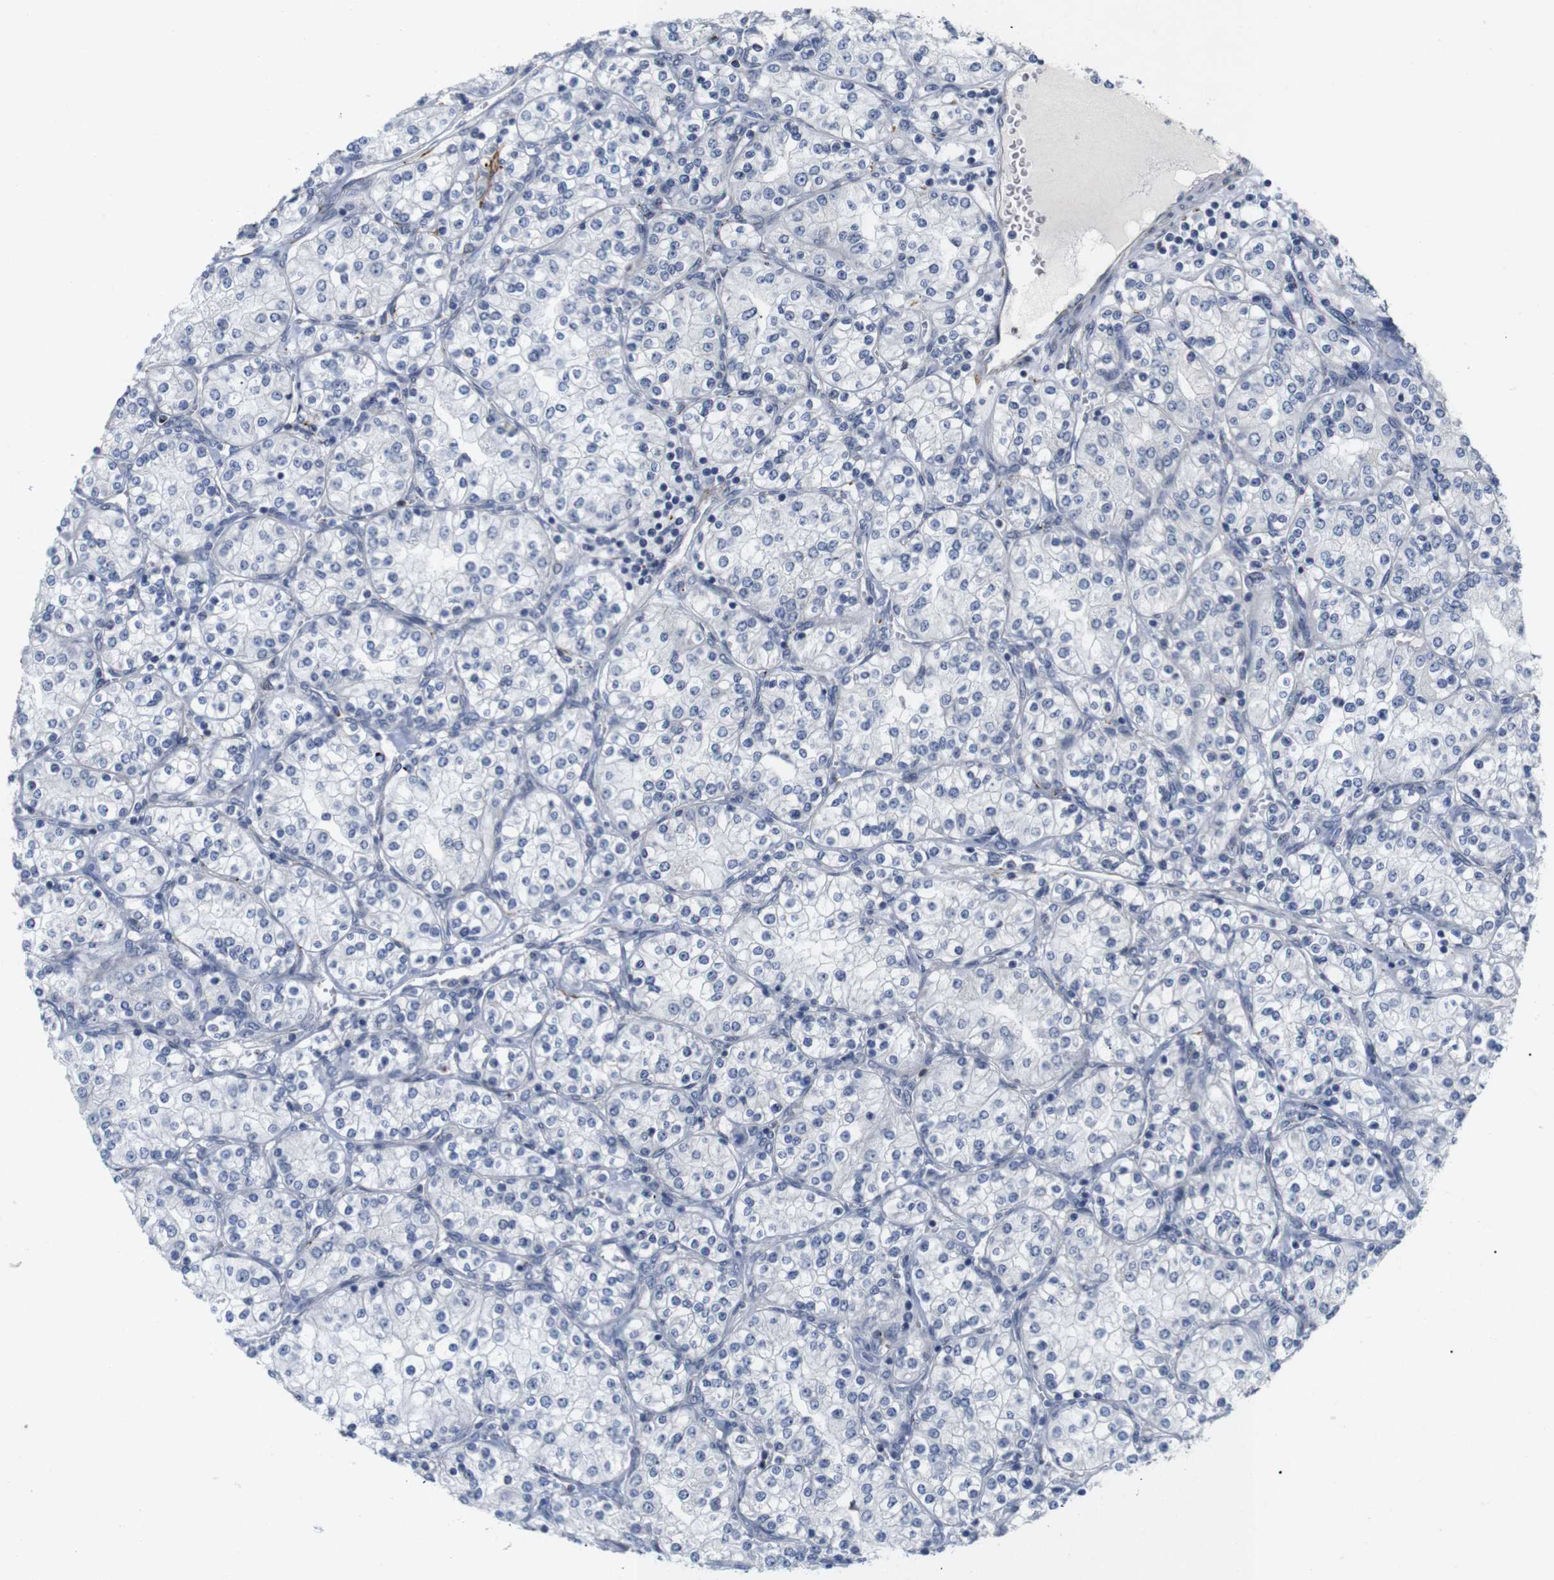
{"staining": {"intensity": "negative", "quantity": "none", "location": "none"}, "tissue": "renal cancer", "cell_type": "Tumor cells", "image_type": "cancer", "snomed": [{"axis": "morphology", "description": "Adenocarcinoma, NOS"}, {"axis": "topography", "description": "Kidney"}], "caption": "Tumor cells show no significant staining in adenocarcinoma (renal).", "gene": "CYB561", "patient": {"sex": "male", "age": 77}}